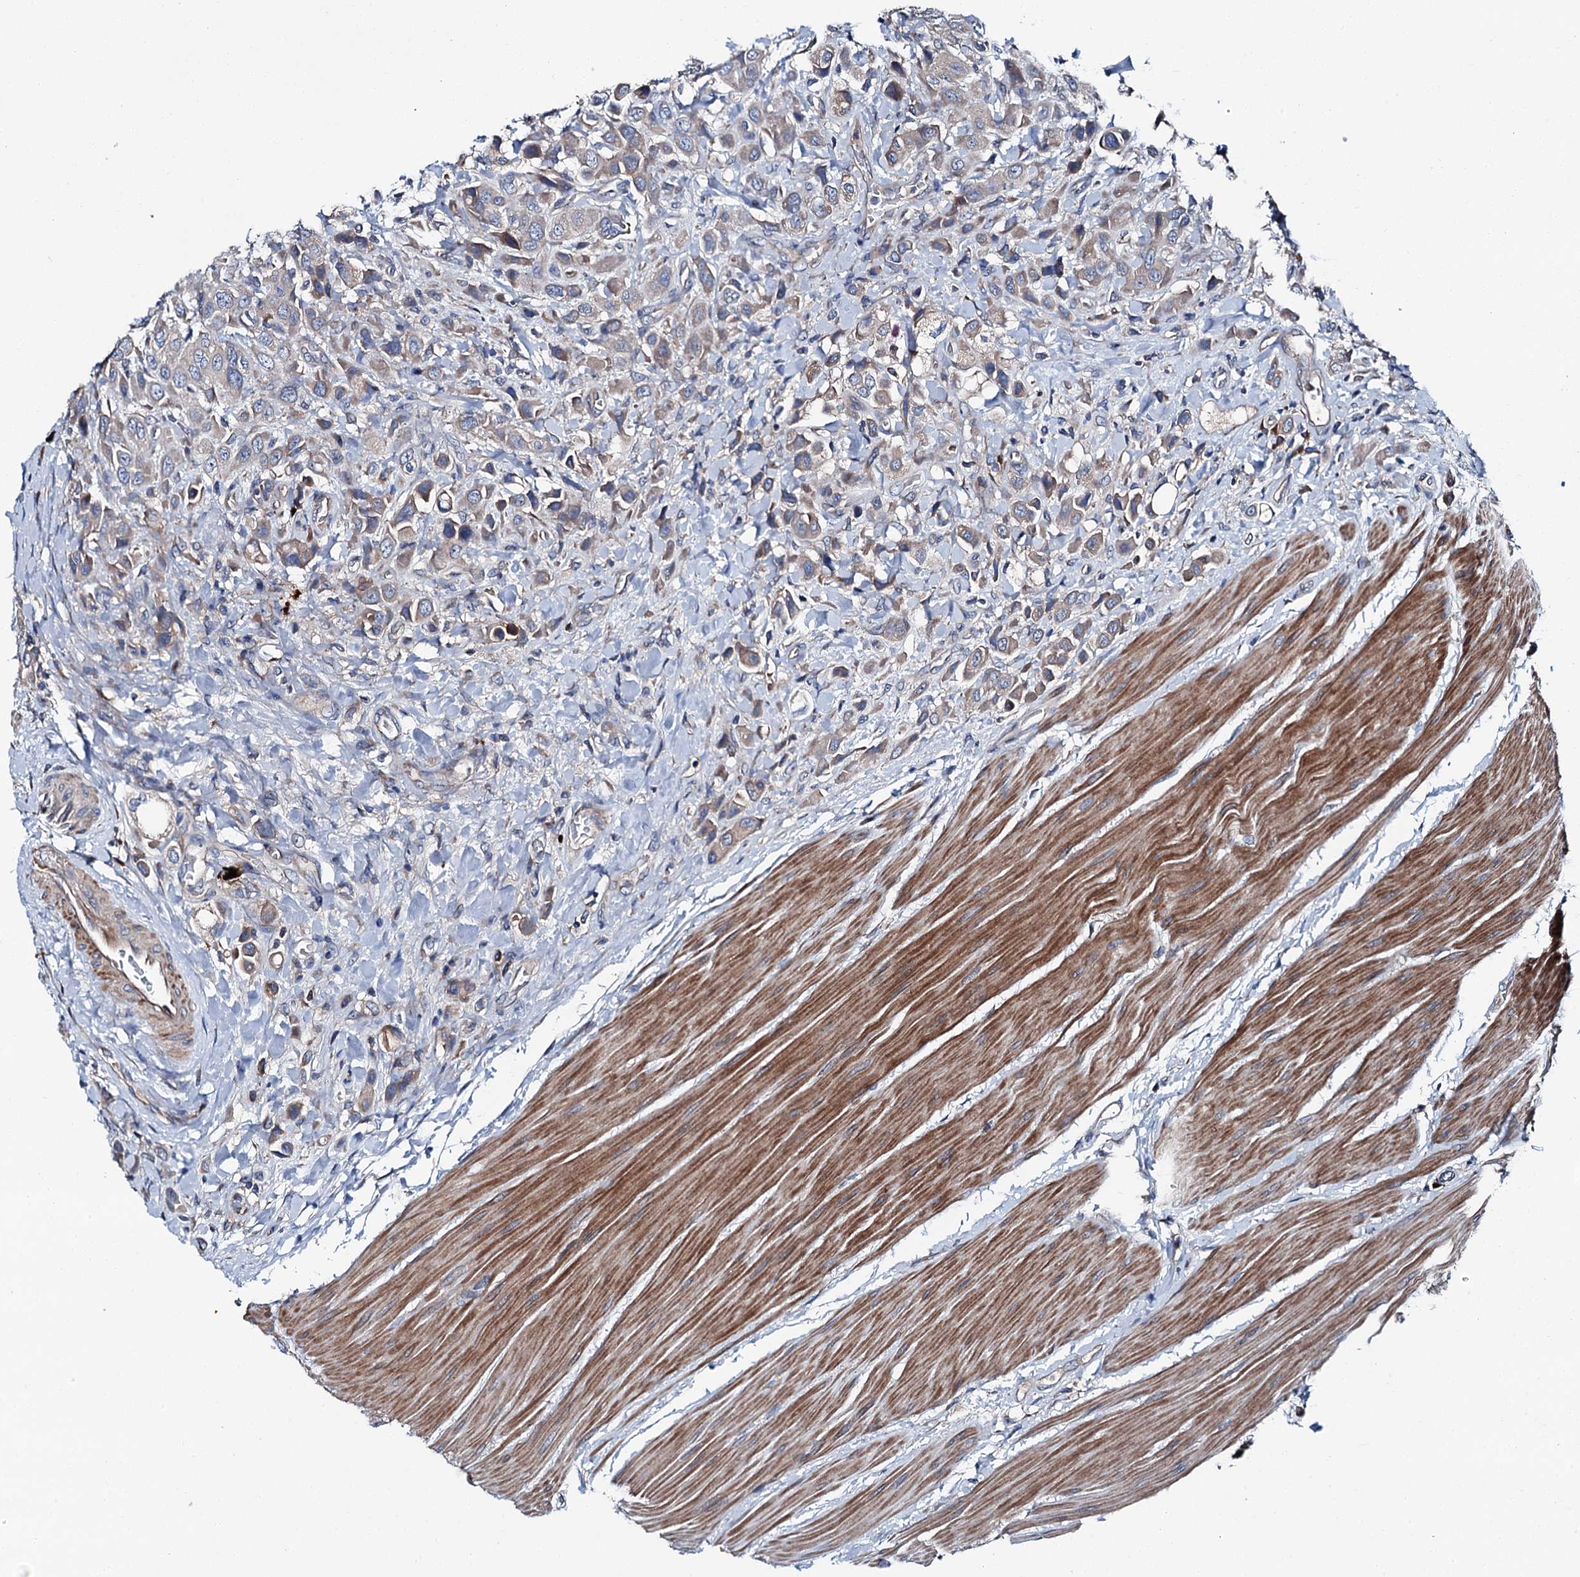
{"staining": {"intensity": "moderate", "quantity": "<25%", "location": "cytoplasmic/membranous"}, "tissue": "urothelial cancer", "cell_type": "Tumor cells", "image_type": "cancer", "snomed": [{"axis": "morphology", "description": "Urothelial carcinoma, High grade"}, {"axis": "topography", "description": "Urinary bladder"}], "caption": "High-grade urothelial carcinoma stained for a protein demonstrates moderate cytoplasmic/membranous positivity in tumor cells. Nuclei are stained in blue.", "gene": "SLC22A25", "patient": {"sex": "male", "age": 50}}